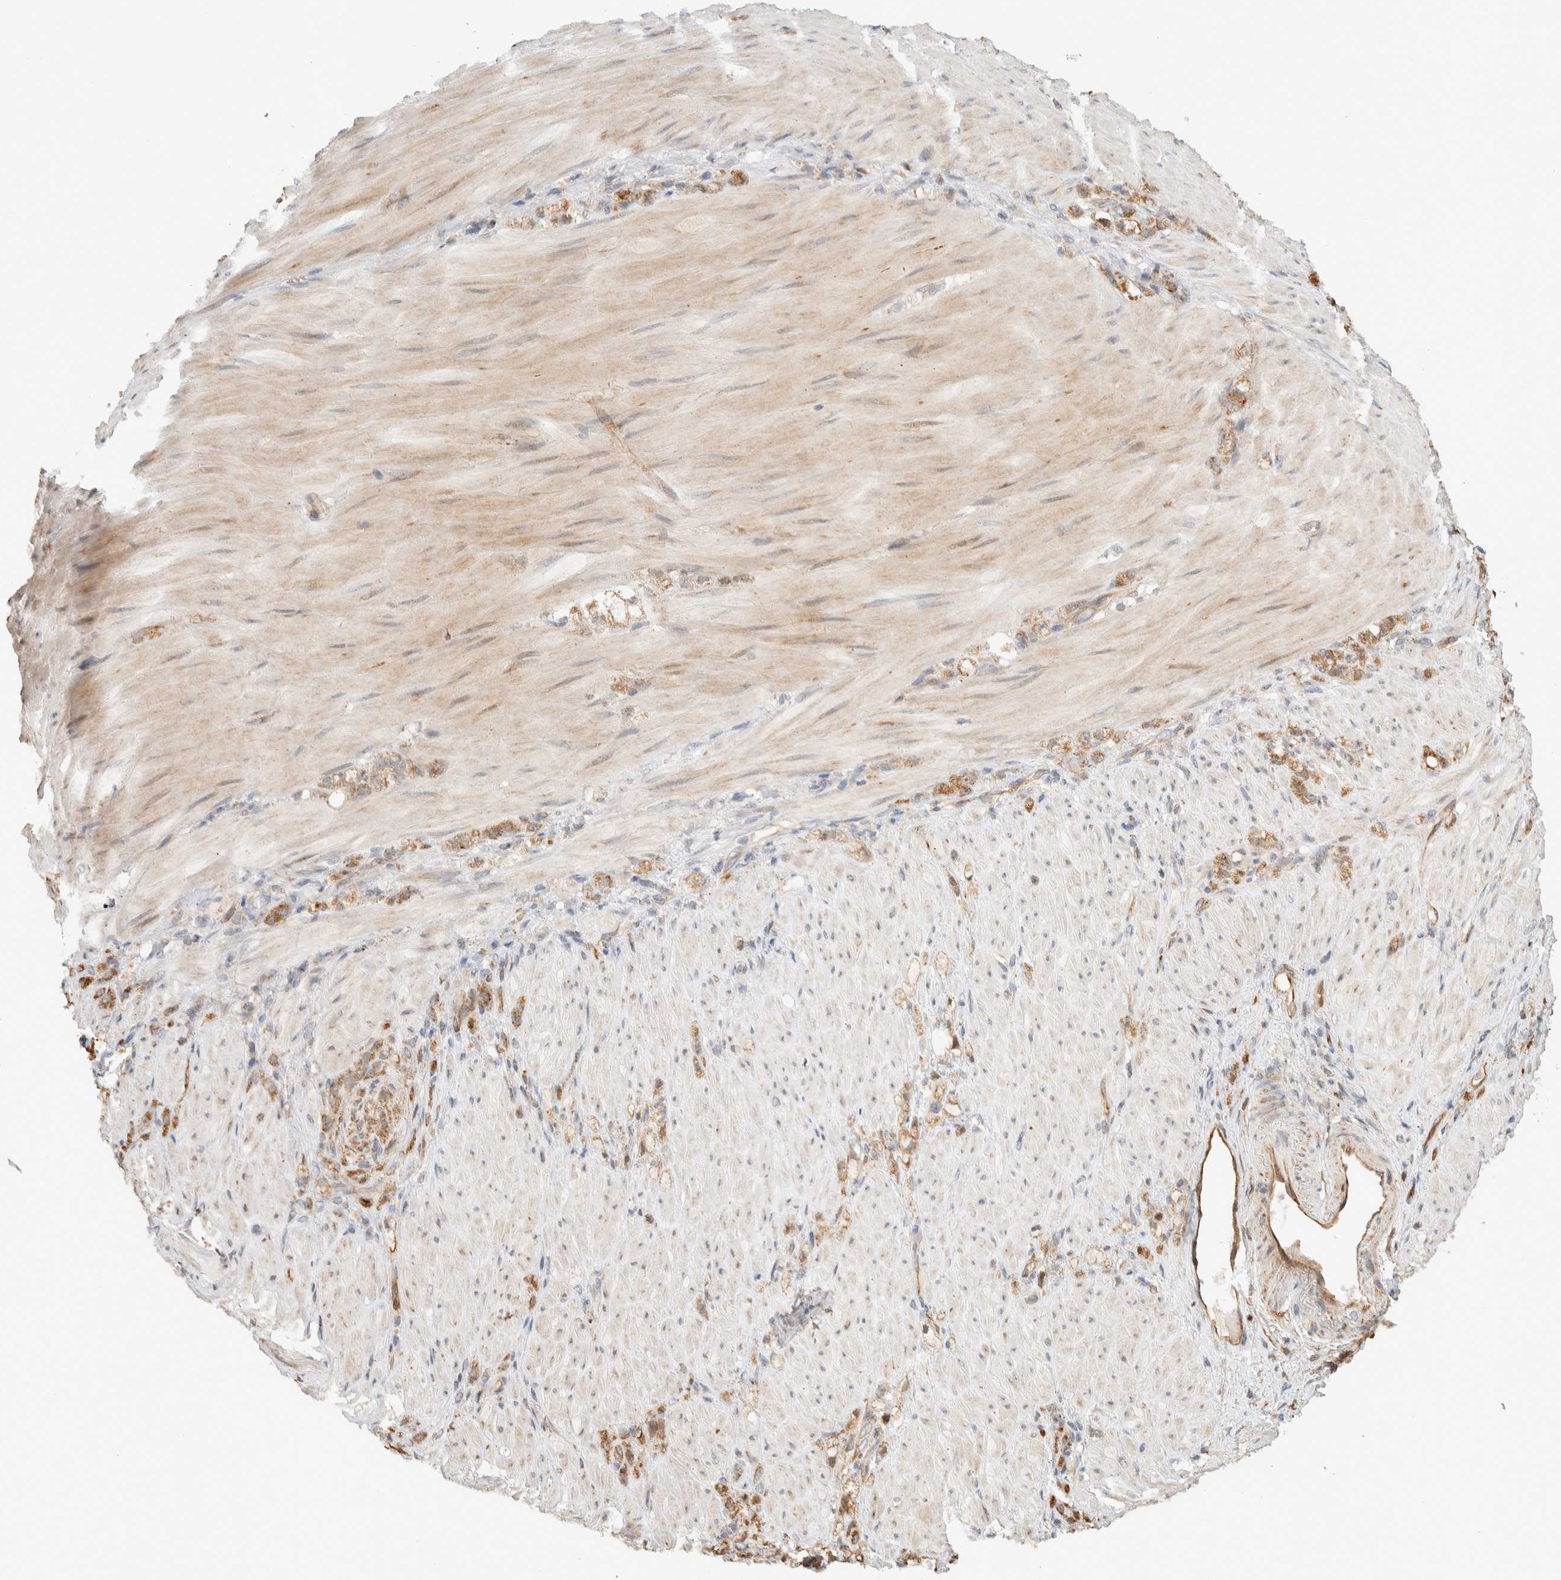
{"staining": {"intensity": "moderate", "quantity": ">75%", "location": "cytoplasmic/membranous"}, "tissue": "stomach cancer", "cell_type": "Tumor cells", "image_type": "cancer", "snomed": [{"axis": "morphology", "description": "Normal tissue, NOS"}, {"axis": "morphology", "description": "Adenocarcinoma, NOS"}, {"axis": "topography", "description": "Stomach"}], "caption": "Approximately >75% of tumor cells in adenocarcinoma (stomach) show moderate cytoplasmic/membranous protein staining as visualized by brown immunohistochemical staining.", "gene": "KIF9", "patient": {"sex": "male", "age": 82}}